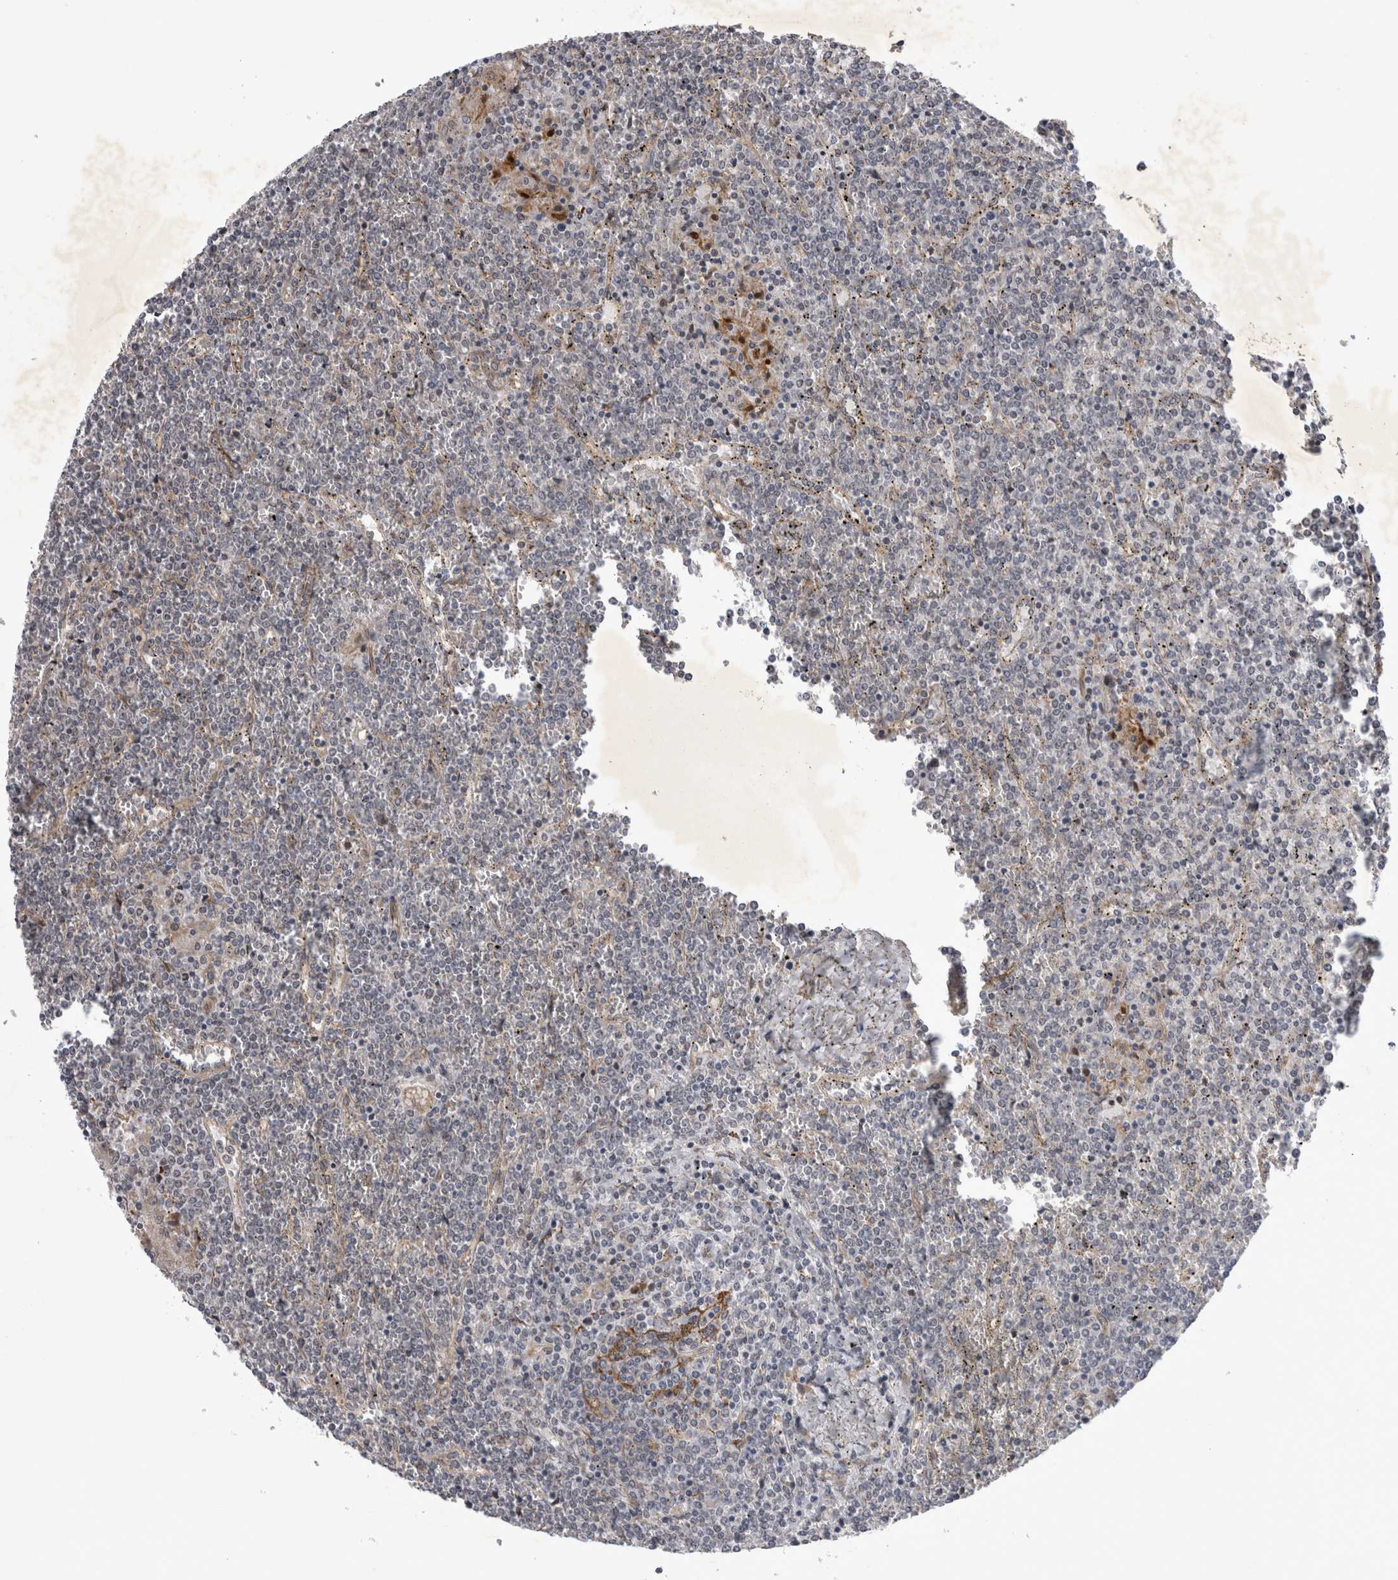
{"staining": {"intensity": "negative", "quantity": "none", "location": "none"}, "tissue": "lymphoma", "cell_type": "Tumor cells", "image_type": "cancer", "snomed": [{"axis": "morphology", "description": "Malignant lymphoma, non-Hodgkin's type, Low grade"}, {"axis": "topography", "description": "Spleen"}], "caption": "High power microscopy image of an IHC micrograph of malignant lymphoma, non-Hodgkin's type (low-grade), revealing no significant positivity in tumor cells. (DAB (3,3'-diaminobenzidine) immunohistochemistry (IHC) with hematoxylin counter stain).", "gene": "PARP11", "patient": {"sex": "female", "age": 19}}